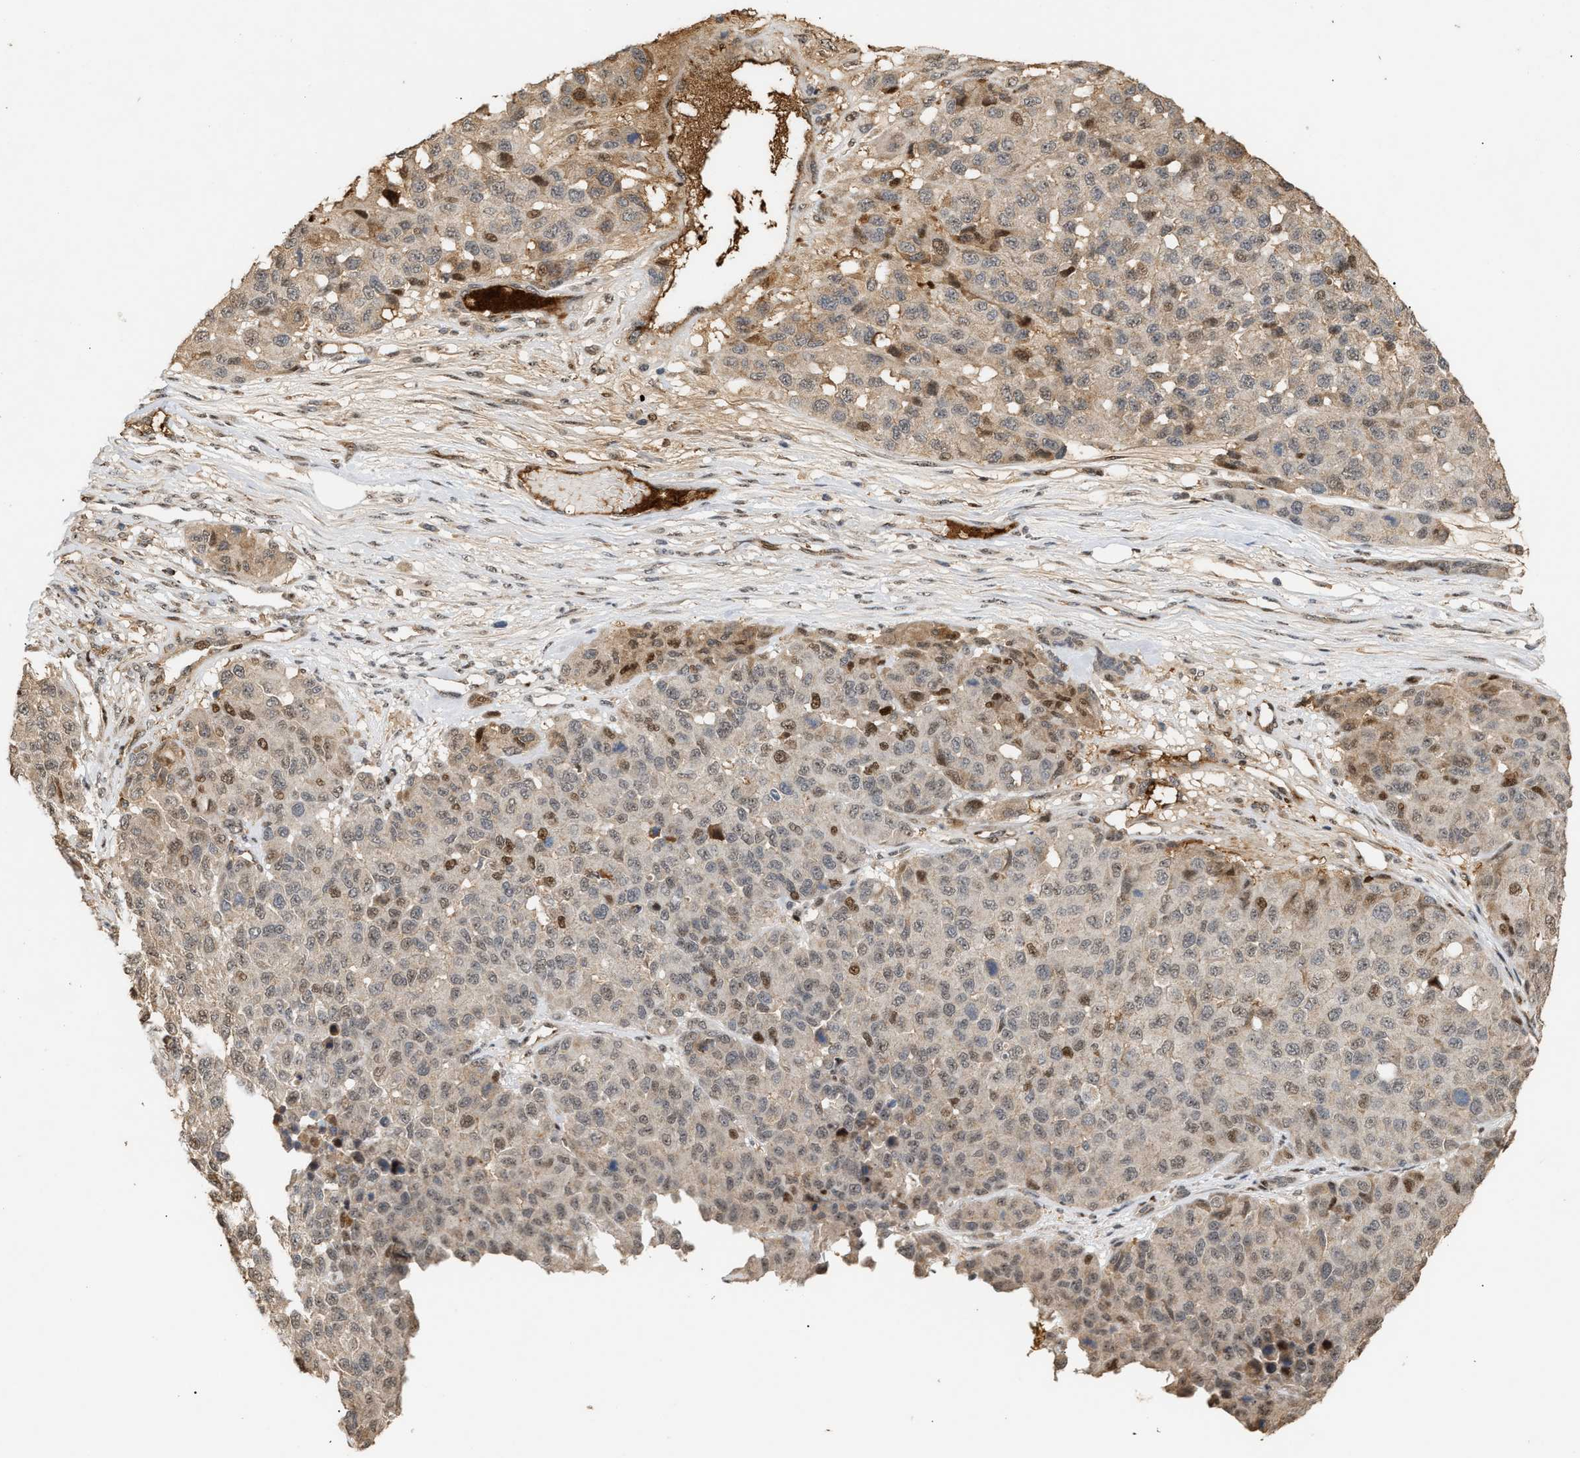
{"staining": {"intensity": "moderate", "quantity": "<25%", "location": "cytoplasmic/membranous,nuclear"}, "tissue": "melanoma", "cell_type": "Tumor cells", "image_type": "cancer", "snomed": [{"axis": "morphology", "description": "Malignant melanoma, NOS"}, {"axis": "topography", "description": "Skin"}], "caption": "This micrograph exhibits IHC staining of human melanoma, with low moderate cytoplasmic/membranous and nuclear expression in about <25% of tumor cells.", "gene": "ZFAND5", "patient": {"sex": "male", "age": 62}}